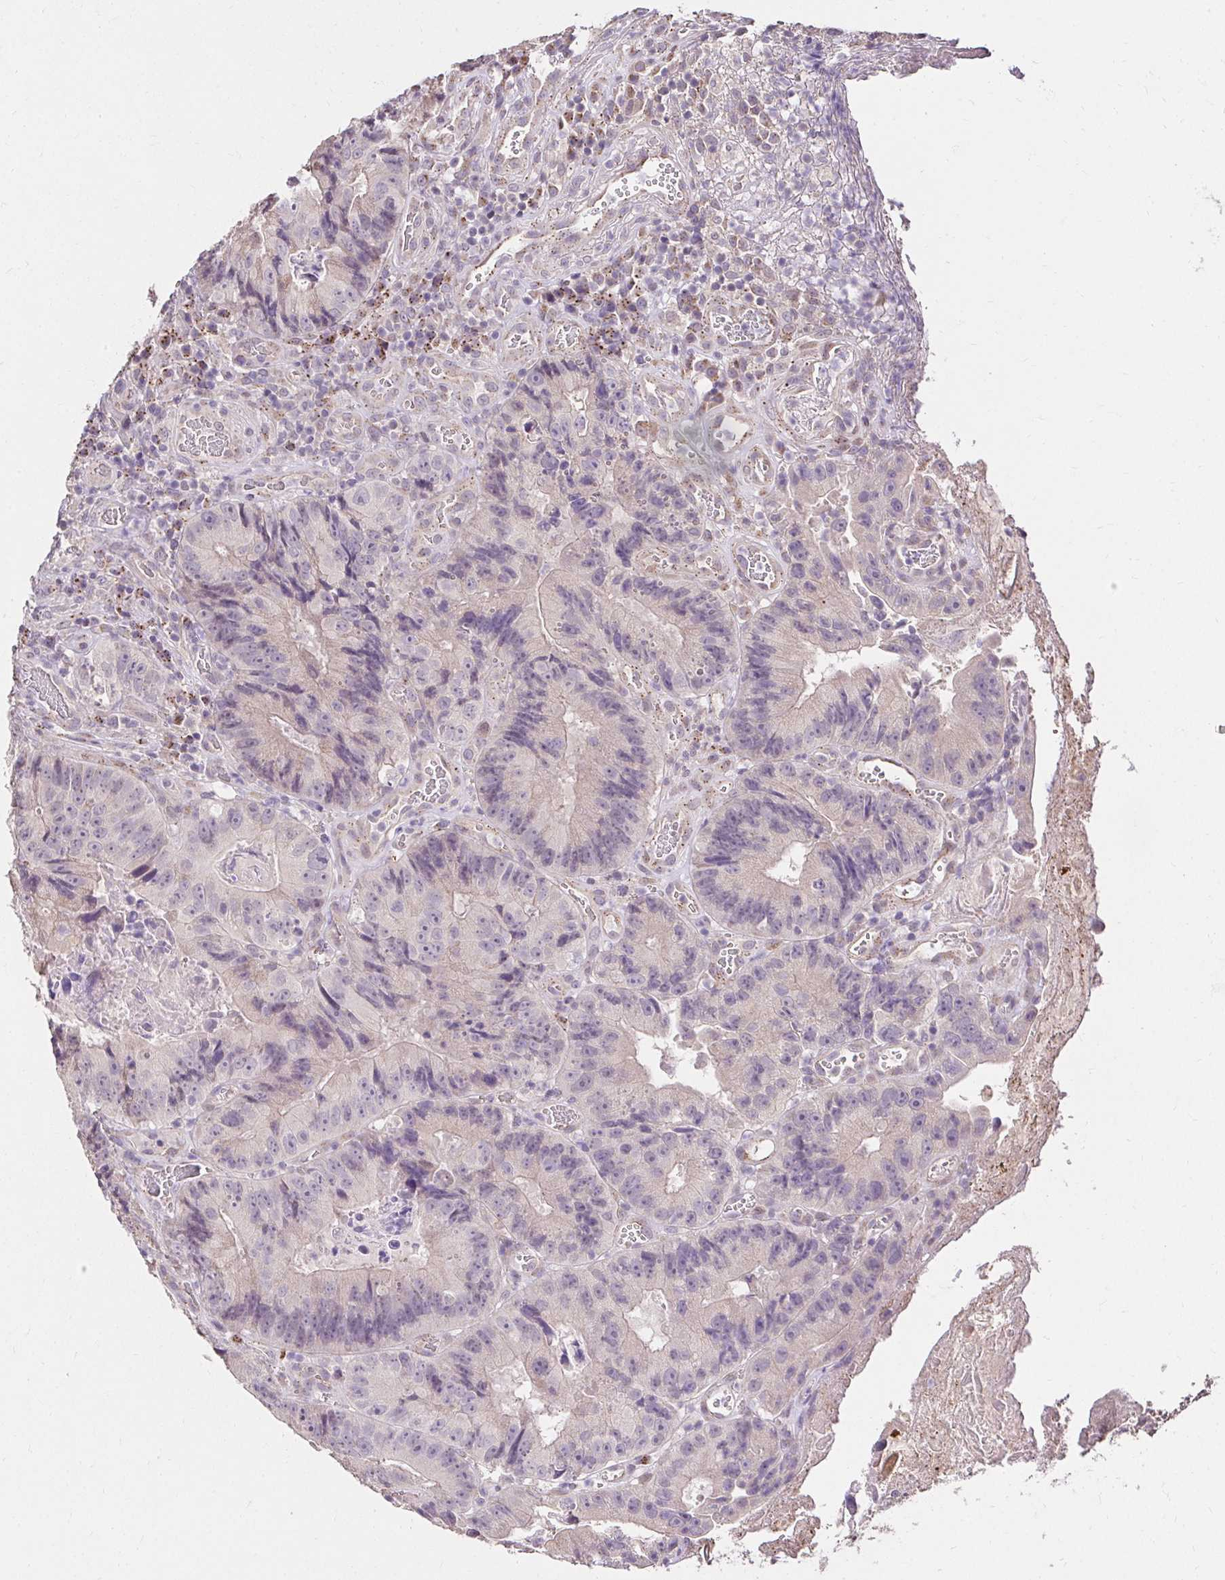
{"staining": {"intensity": "weak", "quantity": "25%-75%", "location": "cytoplasmic/membranous"}, "tissue": "colorectal cancer", "cell_type": "Tumor cells", "image_type": "cancer", "snomed": [{"axis": "morphology", "description": "Adenocarcinoma, NOS"}, {"axis": "topography", "description": "Colon"}], "caption": "The image shows staining of colorectal cancer, revealing weak cytoplasmic/membranous protein expression (brown color) within tumor cells. (DAB (3,3'-diaminobenzidine) IHC, brown staining for protein, blue staining for nuclei).", "gene": "KIAA1210", "patient": {"sex": "female", "age": 86}}